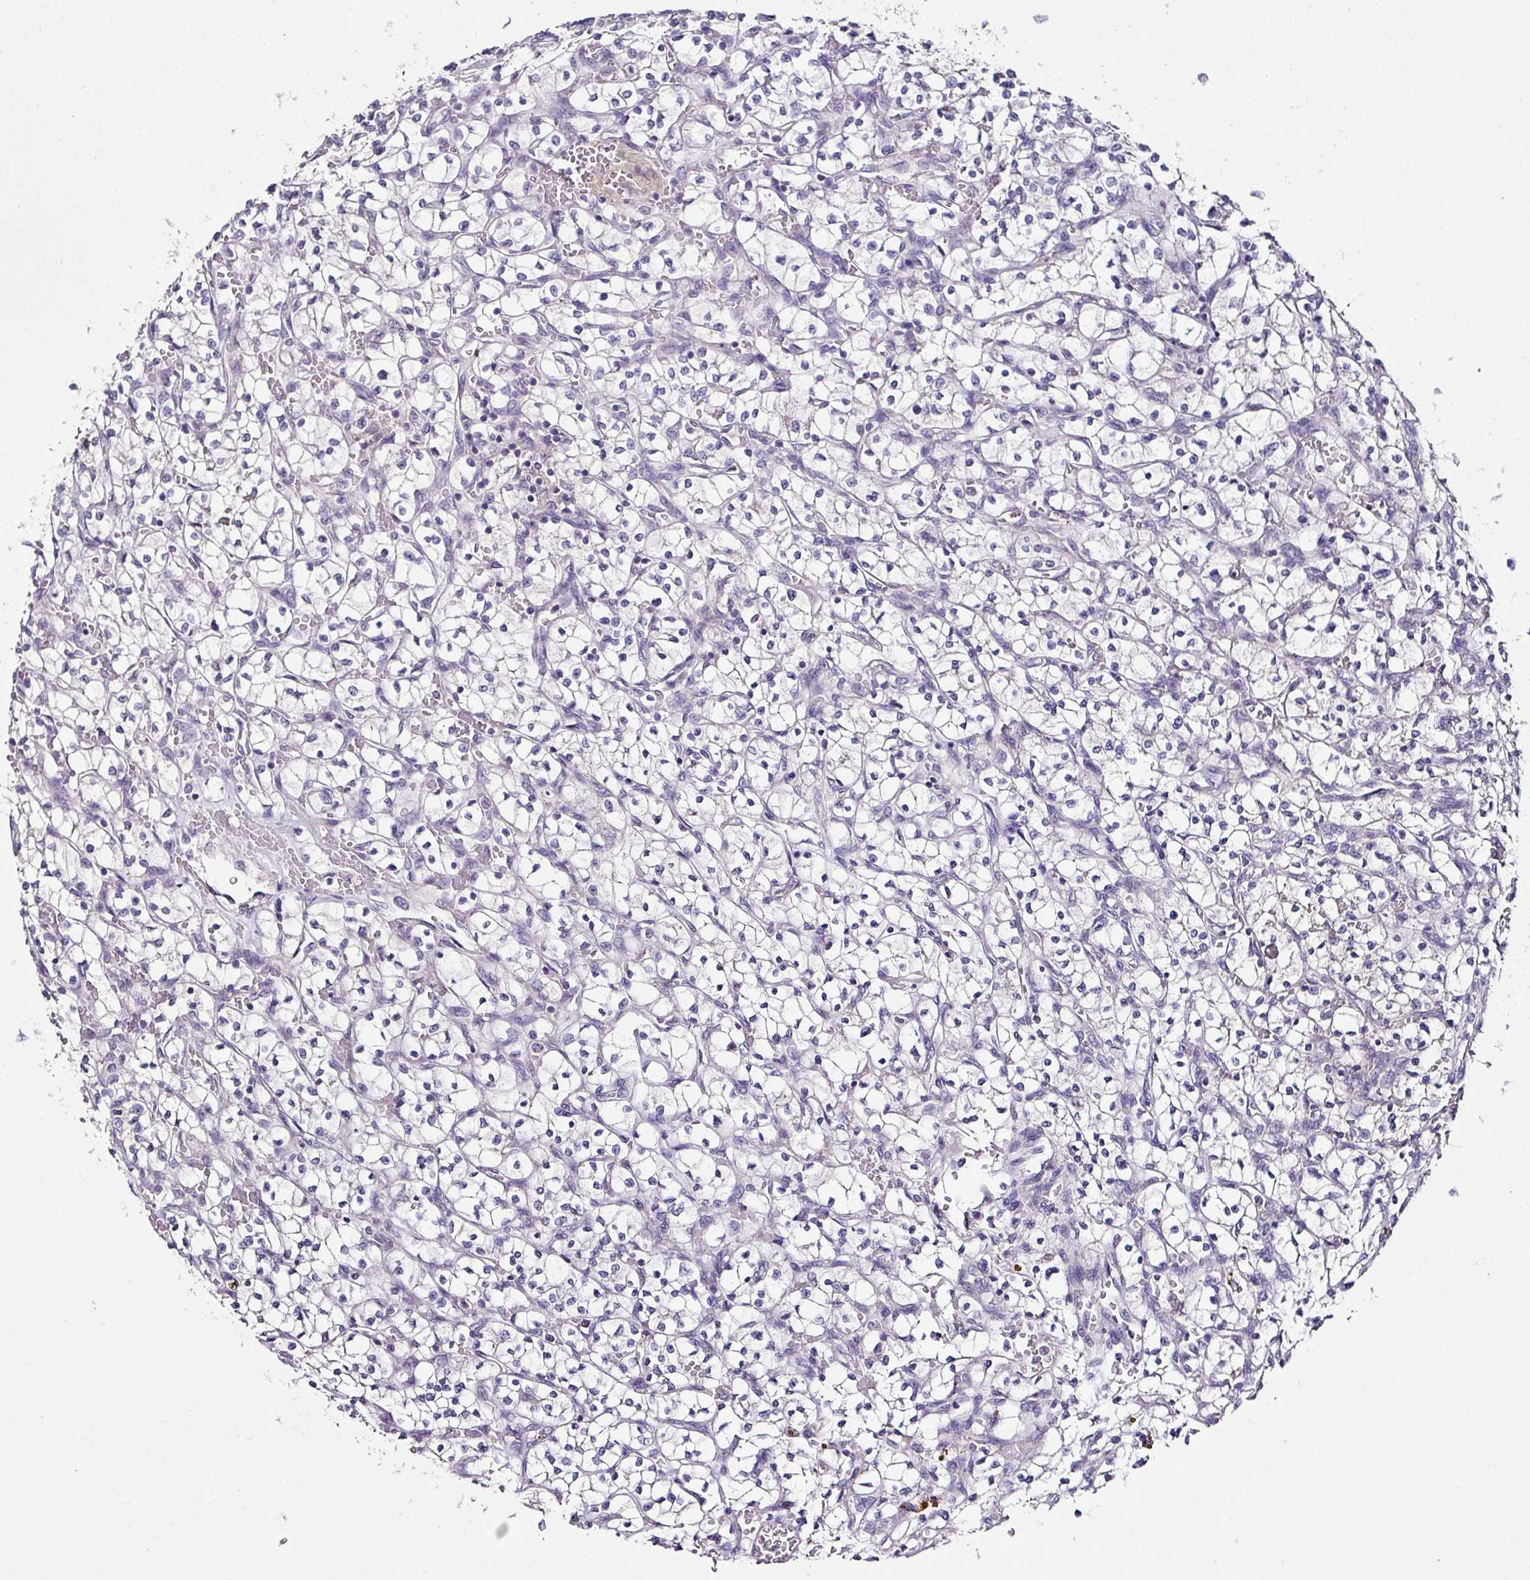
{"staining": {"intensity": "negative", "quantity": "none", "location": "none"}, "tissue": "renal cancer", "cell_type": "Tumor cells", "image_type": "cancer", "snomed": [{"axis": "morphology", "description": "Adenocarcinoma, NOS"}, {"axis": "topography", "description": "Kidney"}], "caption": "IHC histopathology image of neoplastic tissue: human renal cancer (adenocarcinoma) stained with DAB displays no significant protein staining in tumor cells.", "gene": "SKIC2", "patient": {"sex": "female", "age": 64}}